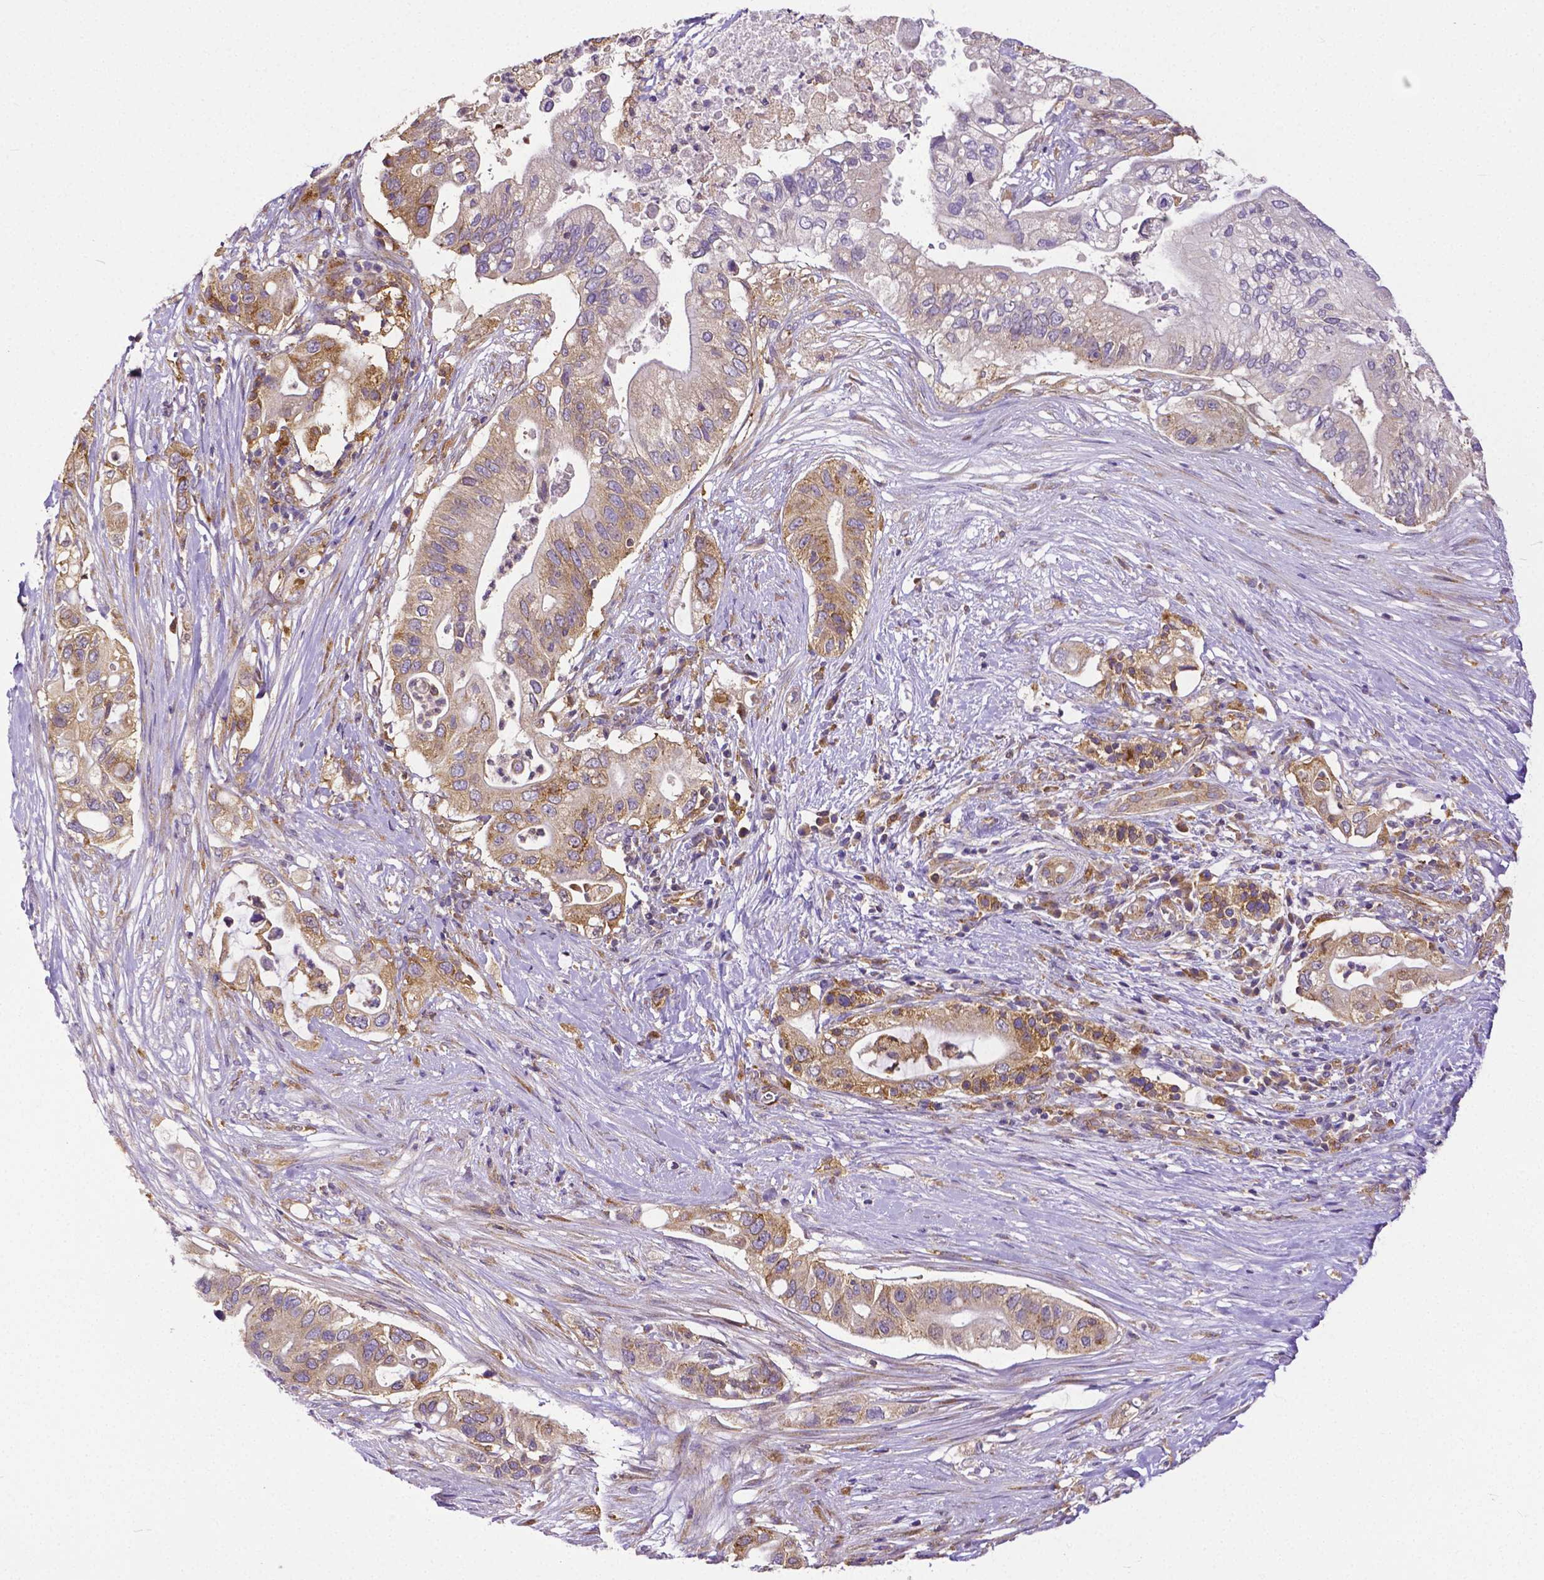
{"staining": {"intensity": "moderate", "quantity": "<25%", "location": "cytoplasmic/membranous"}, "tissue": "pancreatic cancer", "cell_type": "Tumor cells", "image_type": "cancer", "snomed": [{"axis": "morphology", "description": "Adenocarcinoma, NOS"}, {"axis": "topography", "description": "Pancreas"}], "caption": "Moderate cytoplasmic/membranous protein staining is present in approximately <25% of tumor cells in pancreatic adenocarcinoma. (brown staining indicates protein expression, while blue staining denotes nuclei).", "gene": "DICER1", "patient": {"sex": "female", "age": 72}}